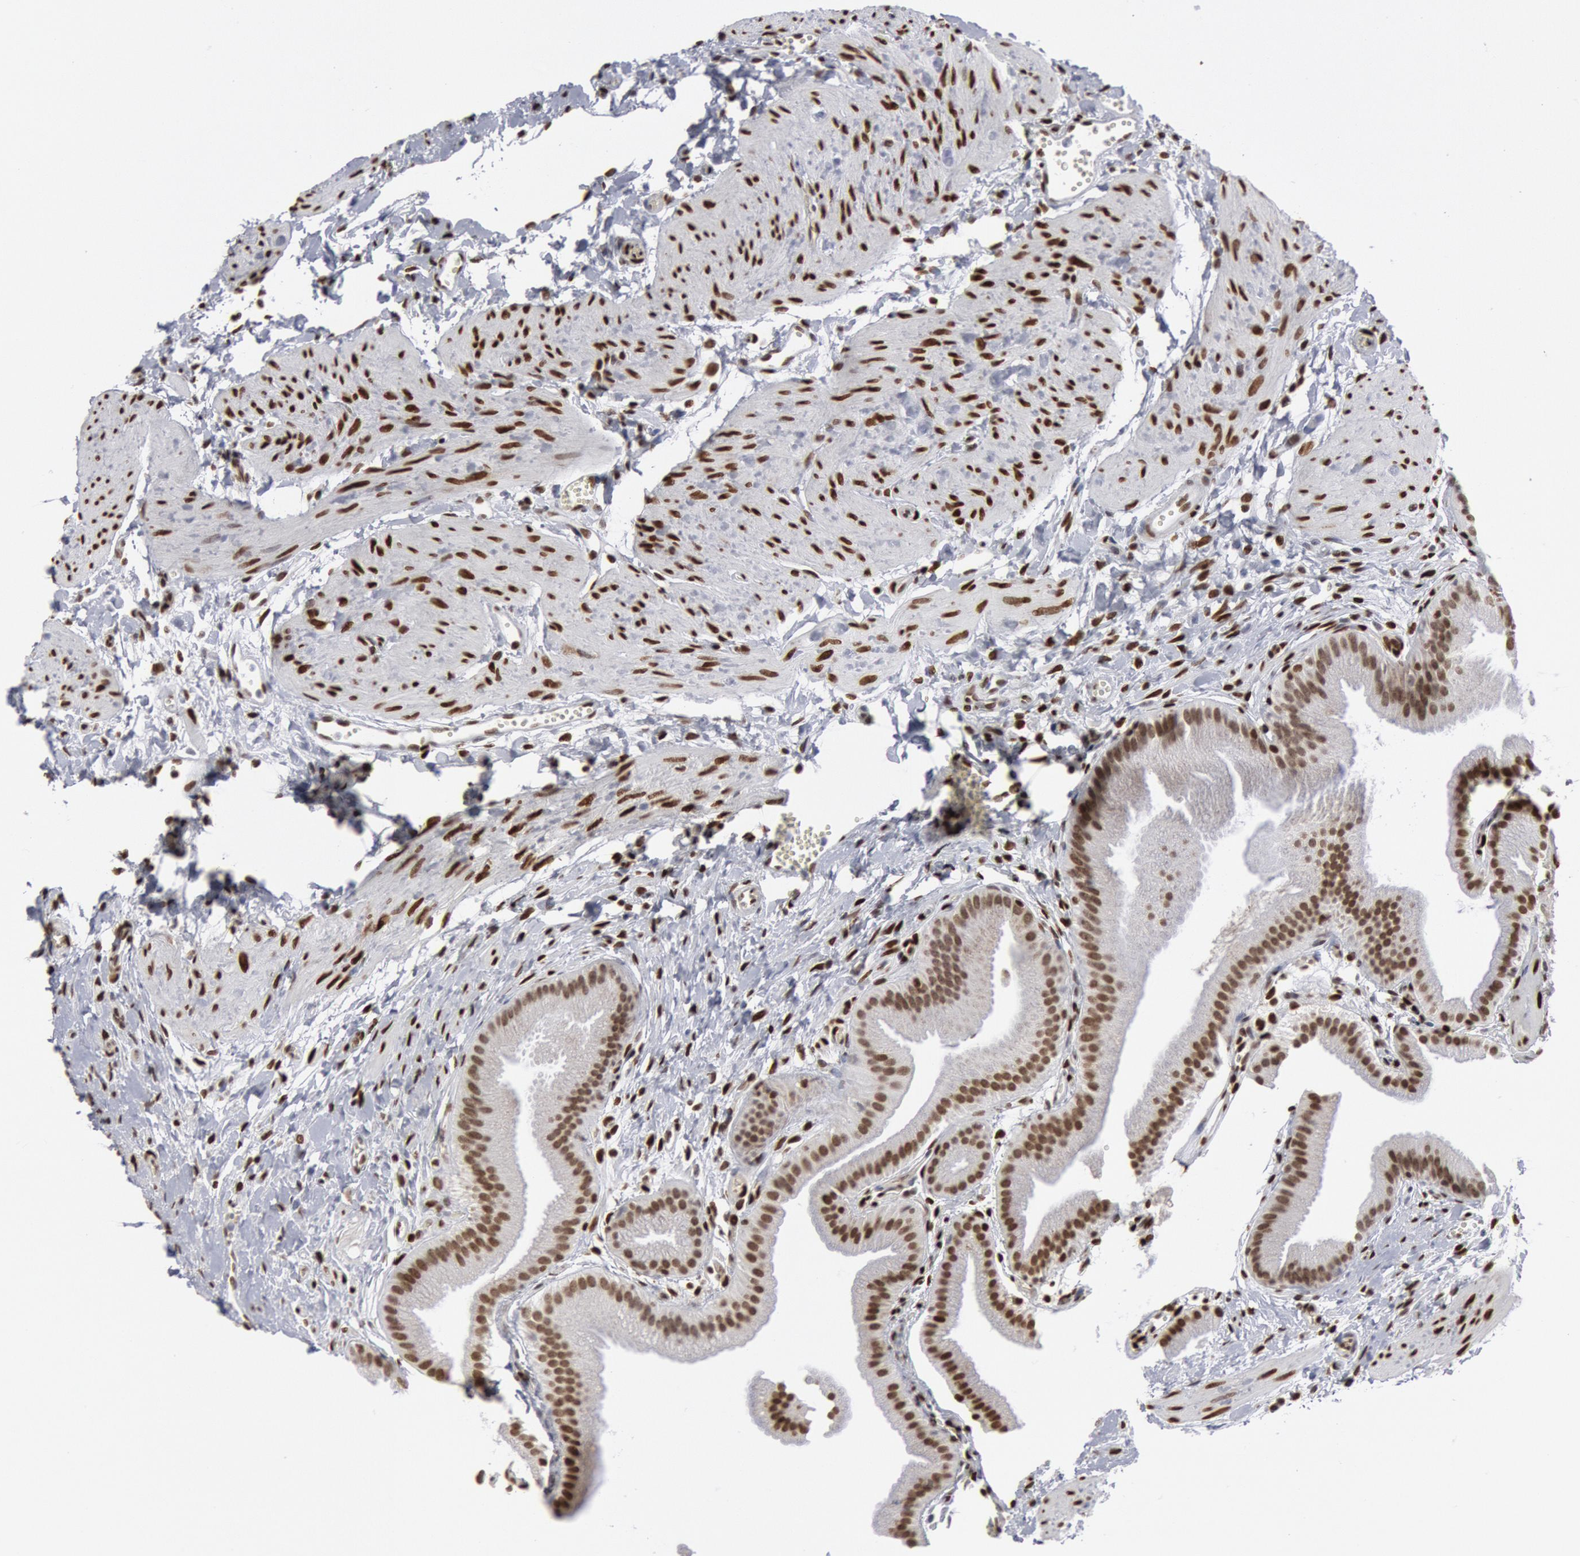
{"staining": {"intensity": "moderate", "quantity": ">75%", "location": "nuclear"}, "tissue": "gallbladder", "cell_type": "Glandular cells", "image_type": "normal", "snomed": [{"axis": "morphology", "description": "Normal tissue, NOS"}, {"axis": "topography", "description": "Gallbladder"}], "caption": "Immunohistochemistry (IHC) (DAB (3,3'-diaminobenzidine)) staining of unremarkable gallbladder demonstrates moderate nuclear protein staining in about >75% of glandular cells.", "gene": "MECP2", "patient": {"sex": "female", "age": 63}}